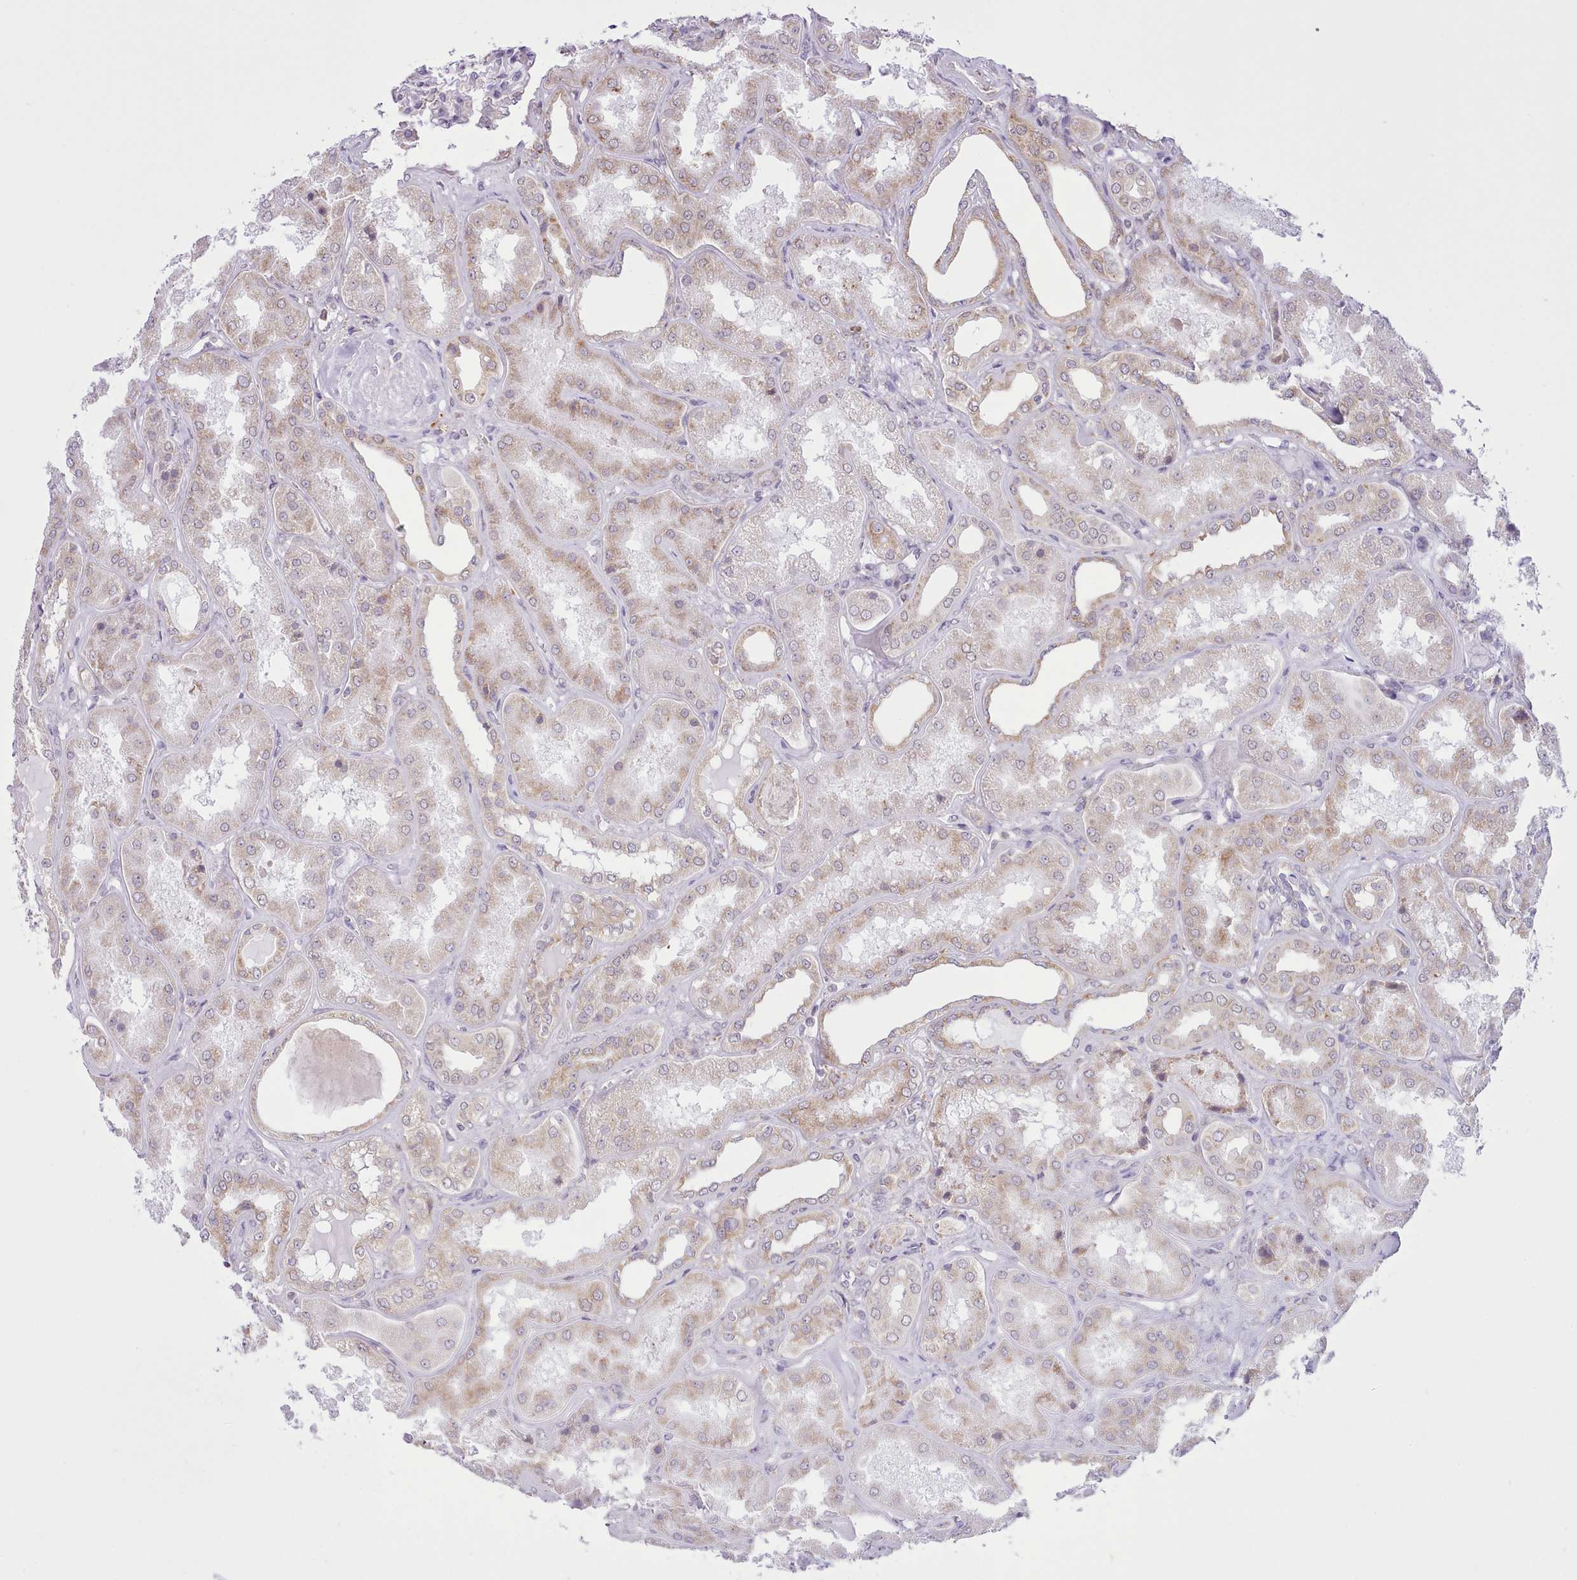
{"staining": {"intensity": "negative", "quantity": "none", "location": "none"}, "tissue": "kidney", "cell_type": "Cells in glomeruli", "image_type": "normal", "snomed": [{"axis": "morphology", "description": "Normal tissue, NOS"}, {"axis": "topography", "description": "Kidney"}], "caption": "Immunohistochemical staining of normal kidney exhibits no significant expression in cells in glomeruli.", "gene": "SEC61B", "patient": {"sex": "female", "age": 56}}